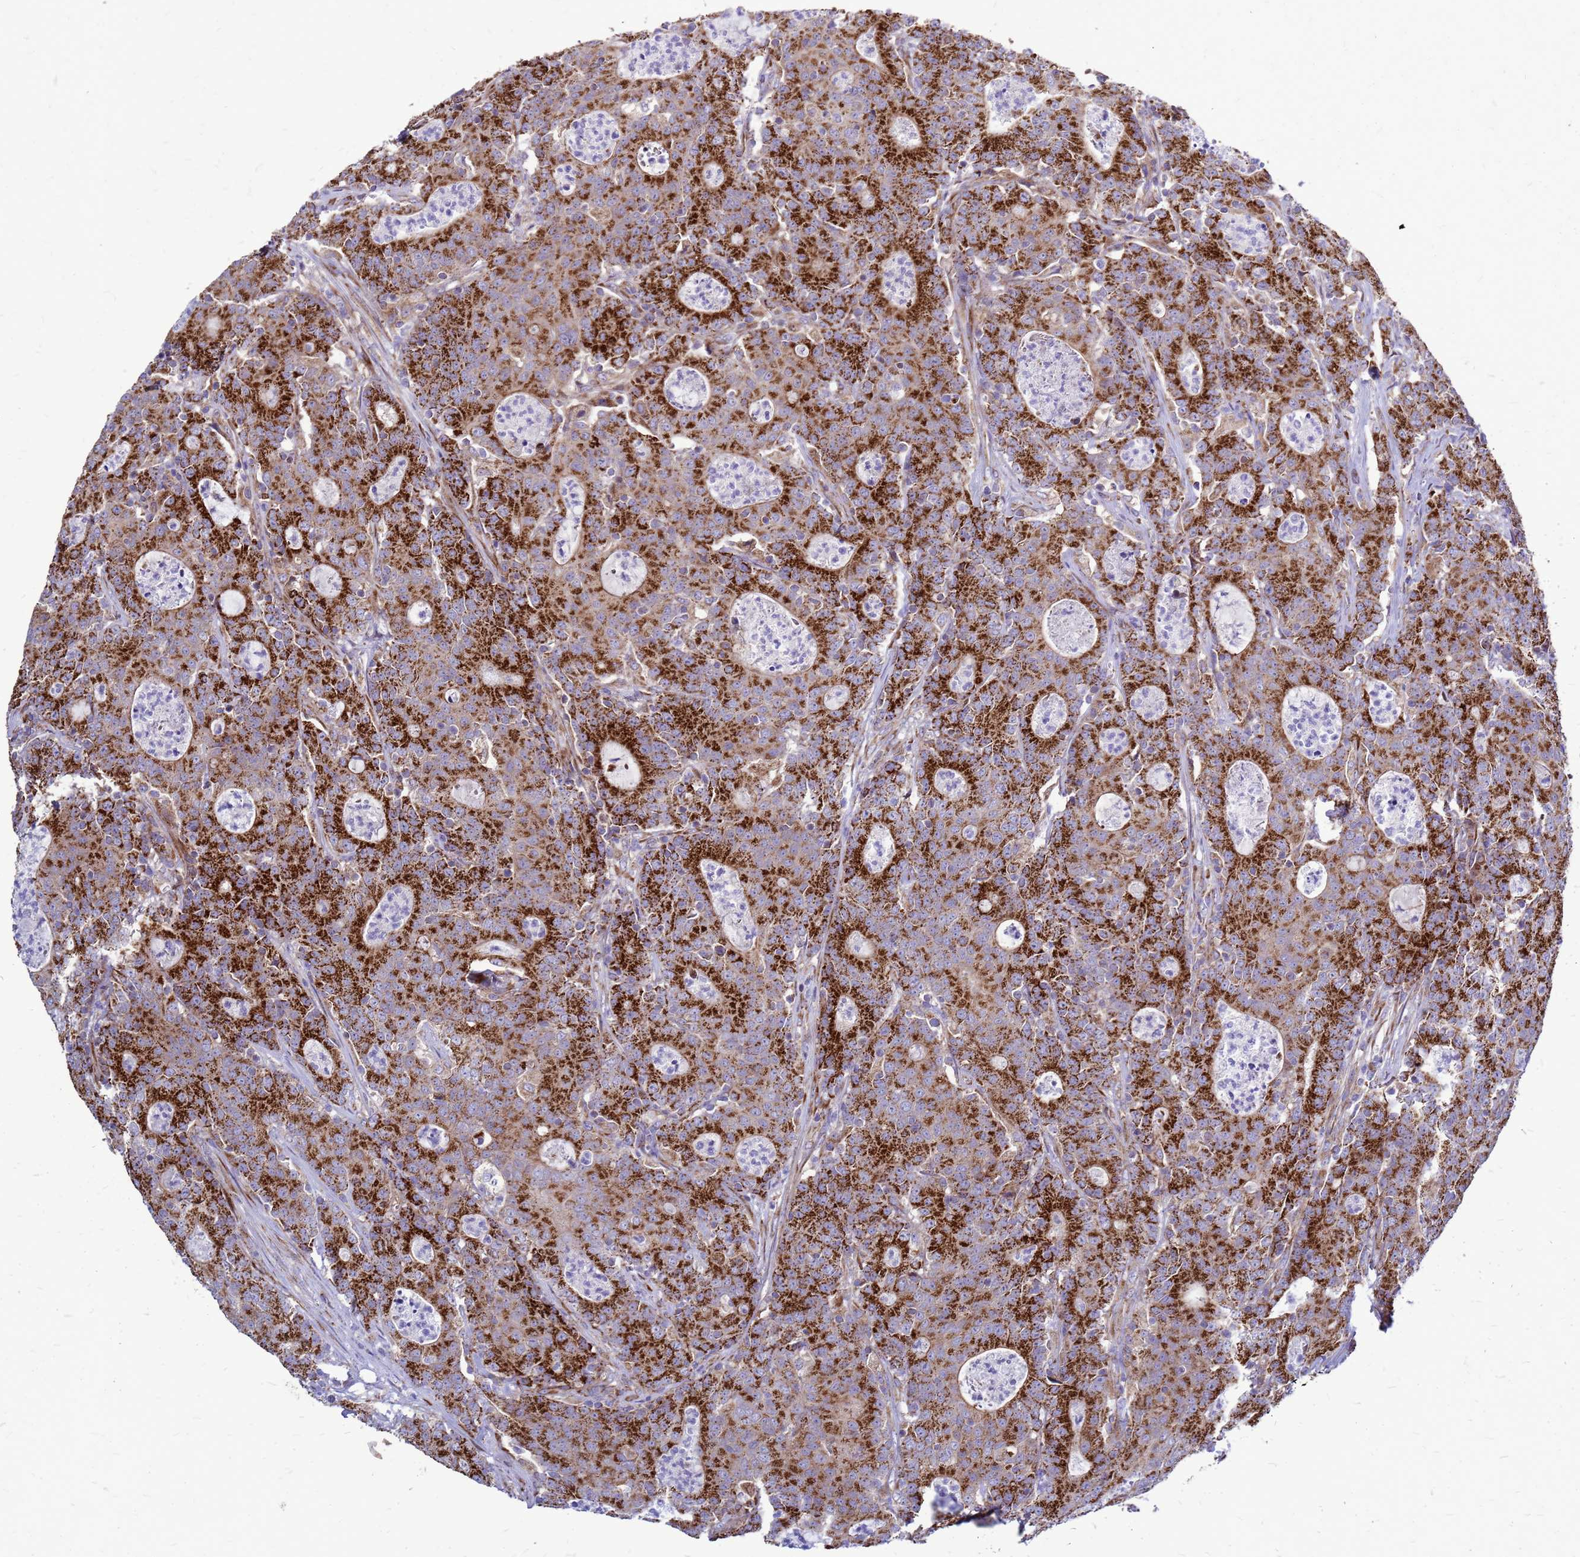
{"staining": {"intensity": "strong", "quantity": ">75%", "location": "cytoplasmic/membranous"}, "tissue": "colorectal cancer", "cell_type": "Tumor cells", "image_type": "cancer", "snomed": [{"axis": "morphology", "description": "Adenocarcinoma, NOS"}, {"axis": "topography", "description": "Colon"}], "caption": "This histopathology image reveals colorectal adenocarcinoma stained with immunohistochemistry (IHC) to label a protein in brown. The cytoplasmic/membranous of tumor cells show strong positivity for the protein. Nuclei are counter-stained blue.", "gene": "FSTL4", "patient": {"sex": "male", "age": 83}}